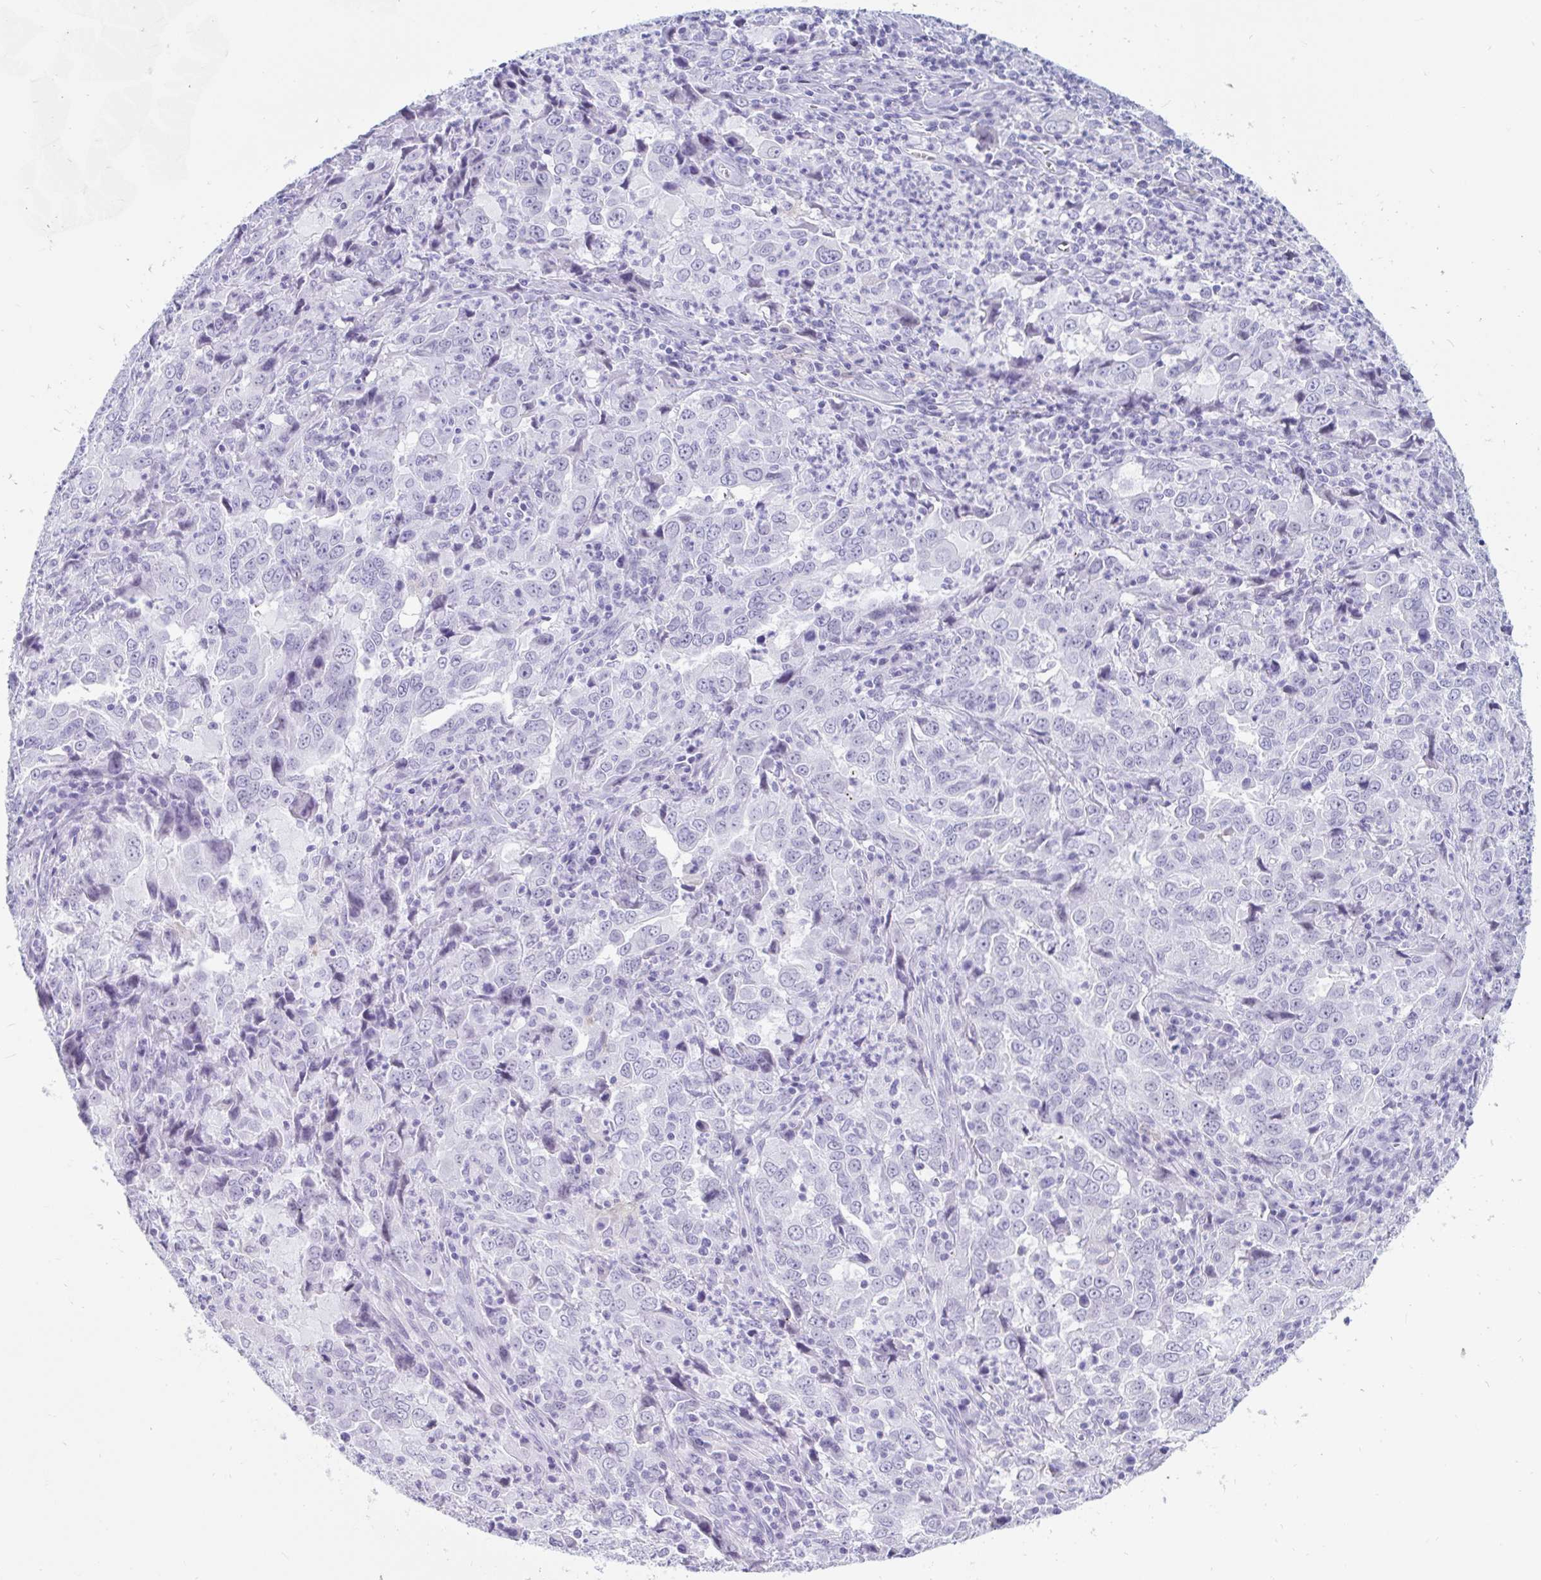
{"staining": {"intensity": "negative", "quantity": "none", "location": "none"}, "tissue": "lung cancer", "cell_type": "Tumor cells", "image_type": "cancer", "snomed": [{"axis": "morphology", "description": "Adenocarcinoma, NOS"}, {"axis": "topography", "description": "Lung"}], "caption": "DAB immunohistochemical staining of lung cancer (adenocarcinoma) shows no significant expression in tumor cells. (Stains: DAB immunohistochemistry (IHC) with hematoxylin counter stain, Microscopy: brightfield microscopy at high magnification).", "gene": "GKN2", "patient": {"sex": "male", "age": 67}}